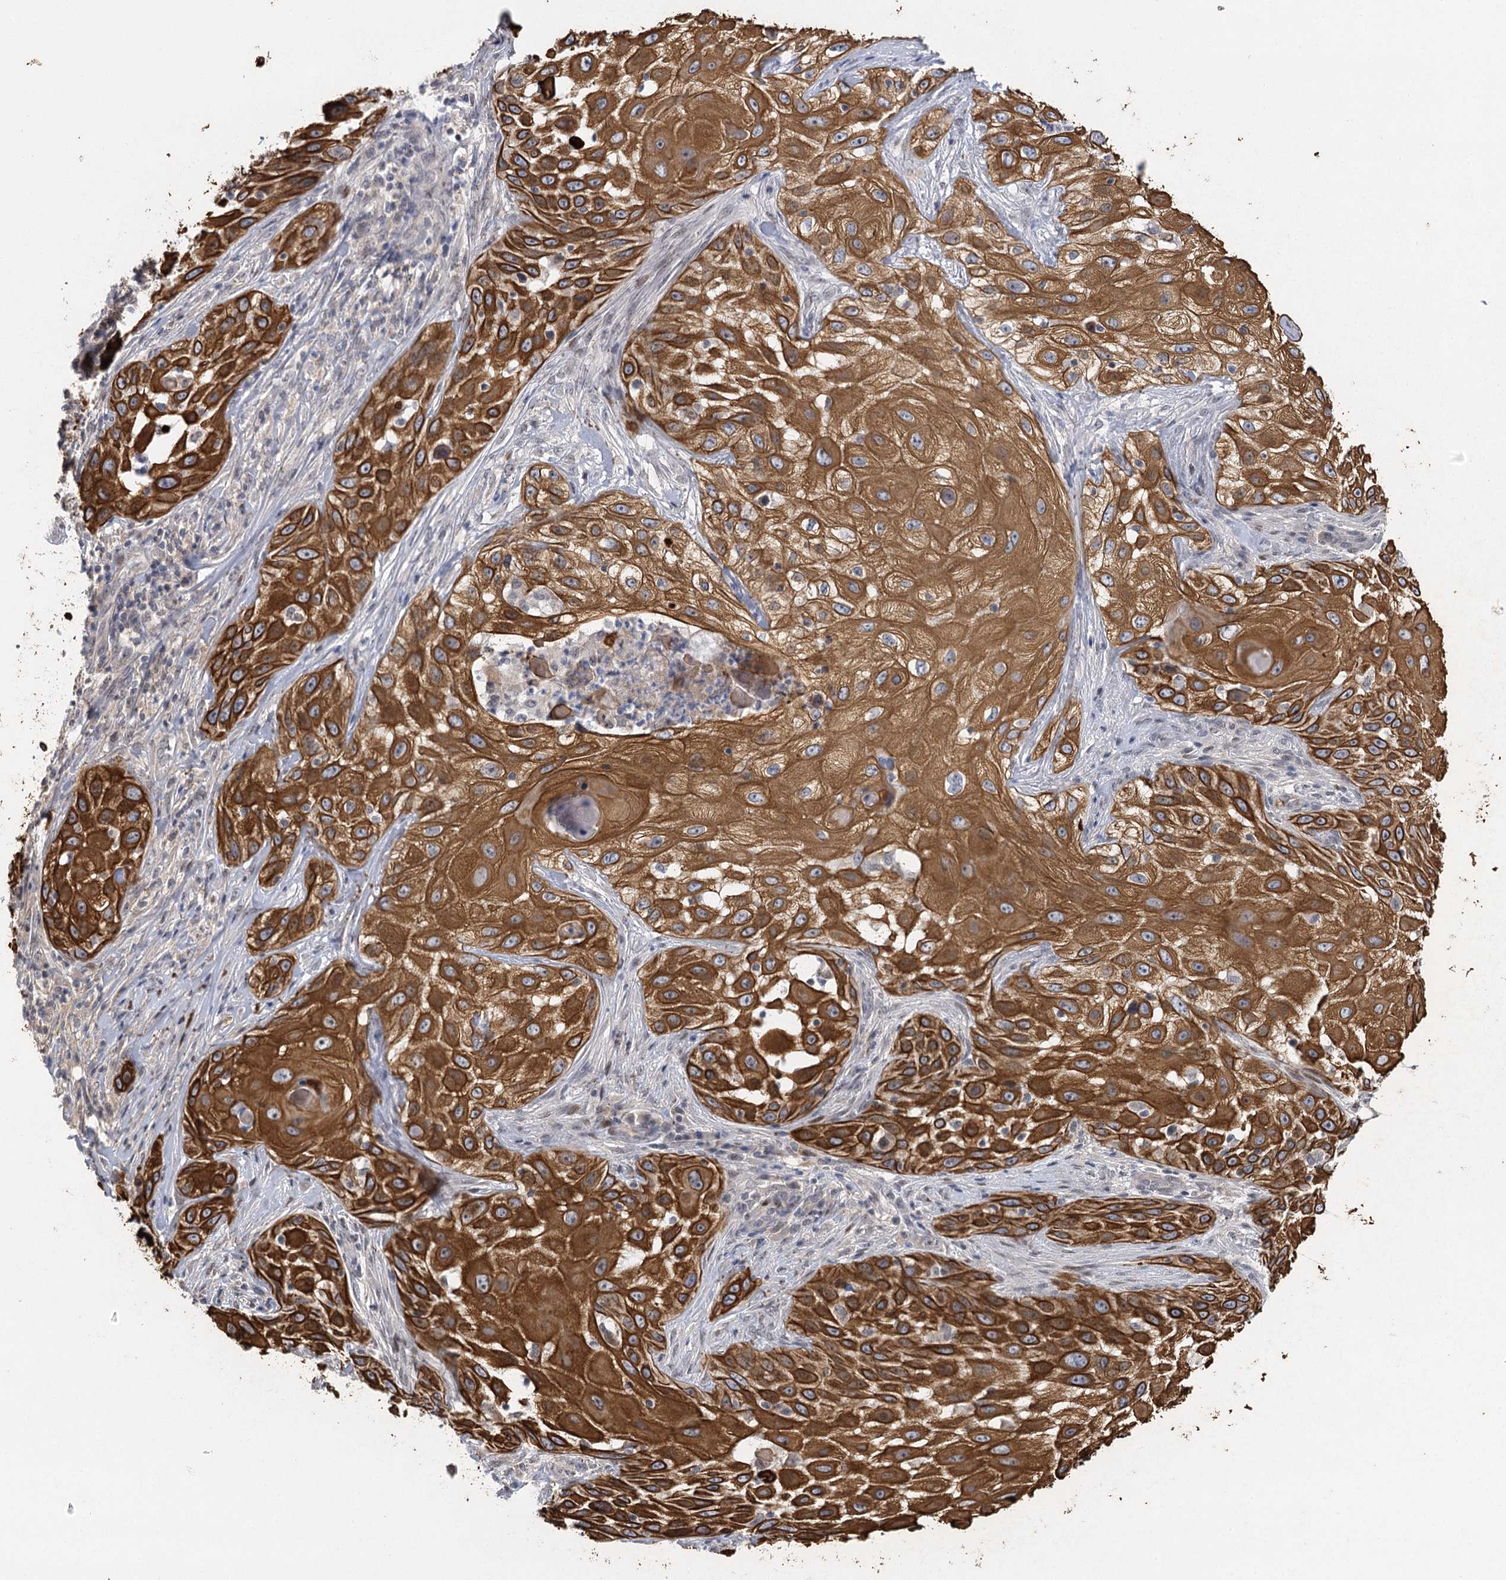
{"staining": {"intensity": "strong", "quantity": ">75%", "location": "cytoplasmic/membranous"}, "tissue": "skin cancer", "cell_type": "Tumor cells", "image_type": "cancer", "snomed": [{"axis": "morphology", "description": "Squamous cell carcinoma, NOS"}, {"axis": "topography", "description": "Skin"}], "caption": "Immunohistochemistry staining of squamous cell carcinoma (skin), which demonstrates high levels of strong cytoplasmic/membranous positivity in approximately >75% of tumor cells indicating strong cytoplasmic/membranous protein staining. The staining was performed using DAB (brown) for protein detection and nuclei were counterstained in hematoxylin (blue).", "gene": "IL11RA", "patient": {"sex": "female", "age": 44}}